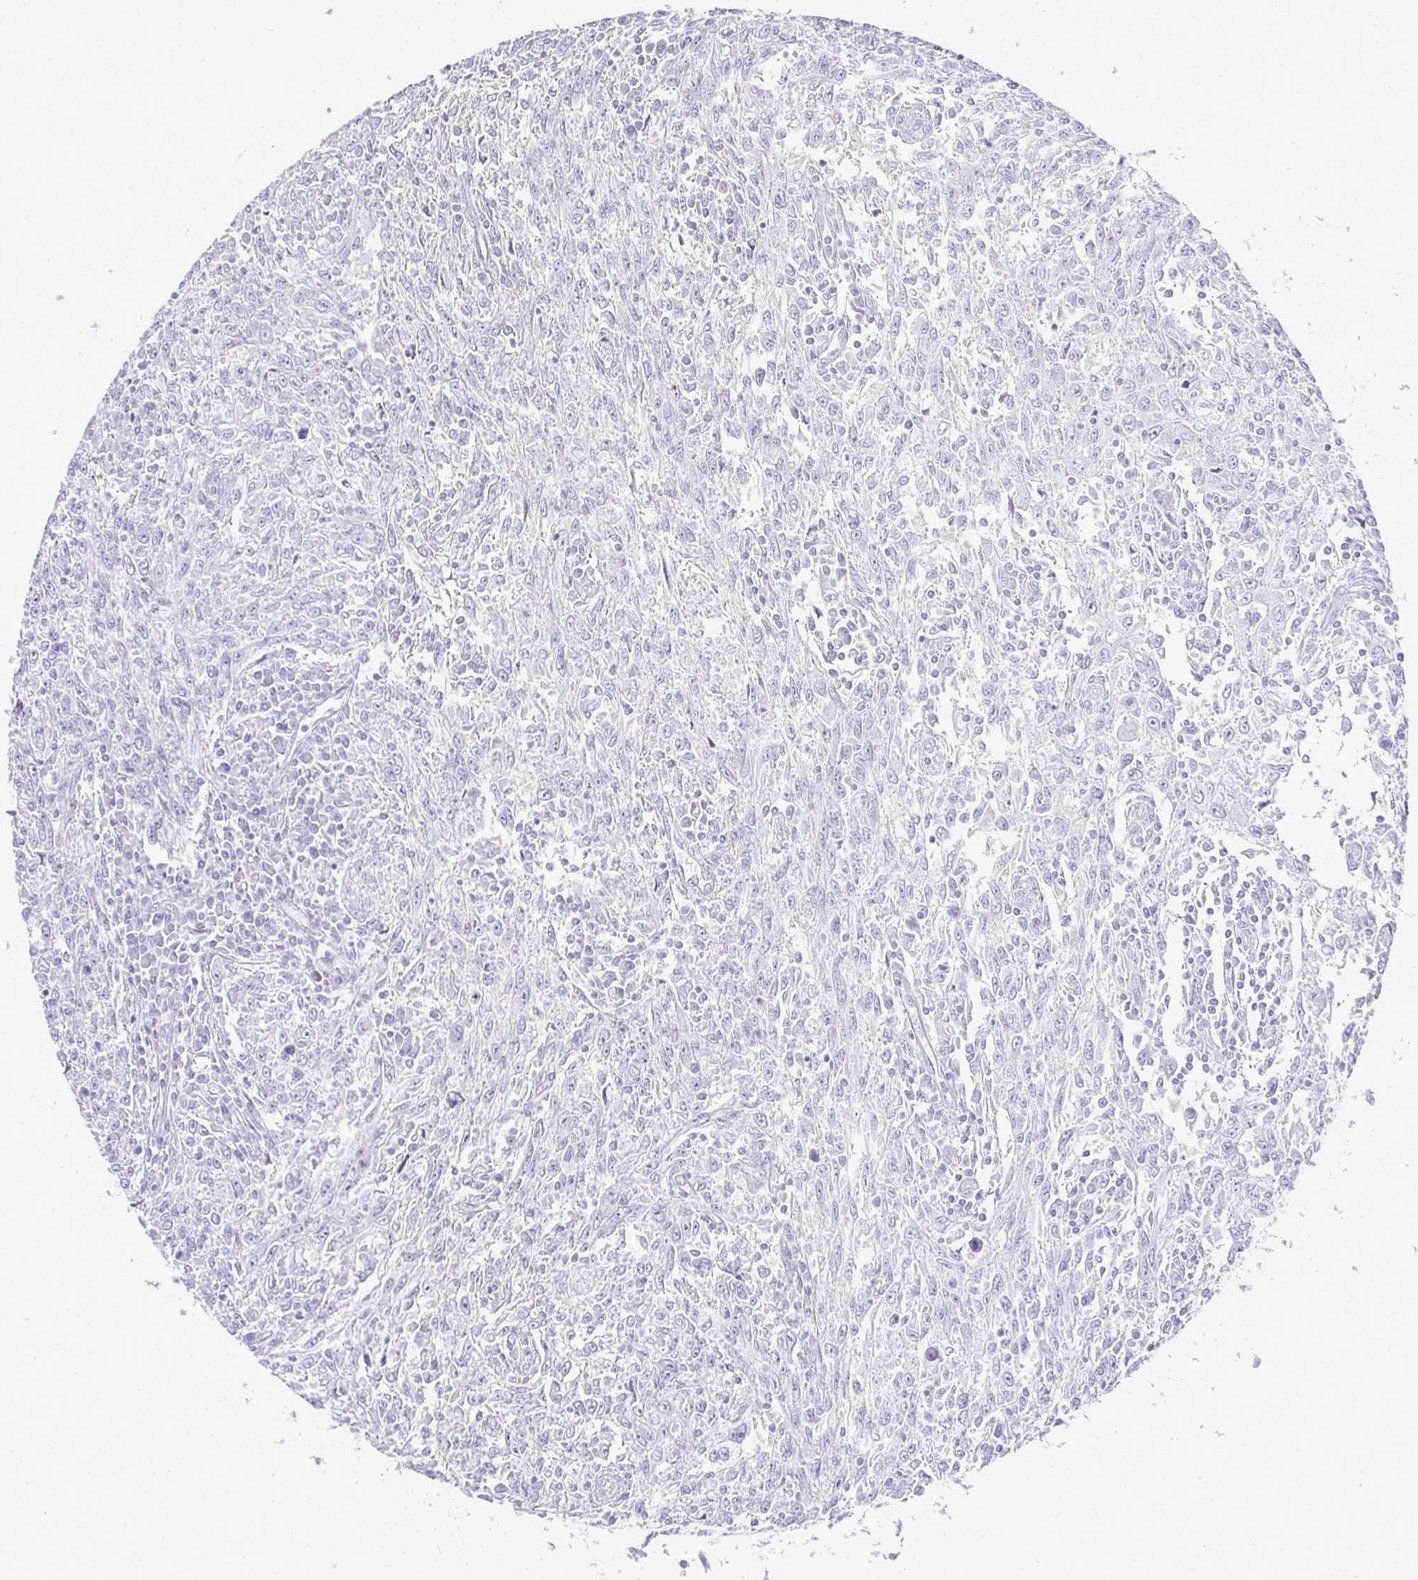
{"staining": {"intensity": "negative", "quantity": "none", "location": "none"}, "tissue": "breast cancer", "cell_type": "Tumor cells", "image_type": "cancer", "snomed": [{"axis": "morphology", "description": "Duct carcinoma"}, {"axis": "topography", "description": "Breast"}], "caption": "This is an immunohistochemistry (IHC) photomicrograph of intraductal carcinoma (breast). There is no staining in tumor cells.", "gene": "ZSWIM3", "patient": {"sex": "female", "age": 50}}